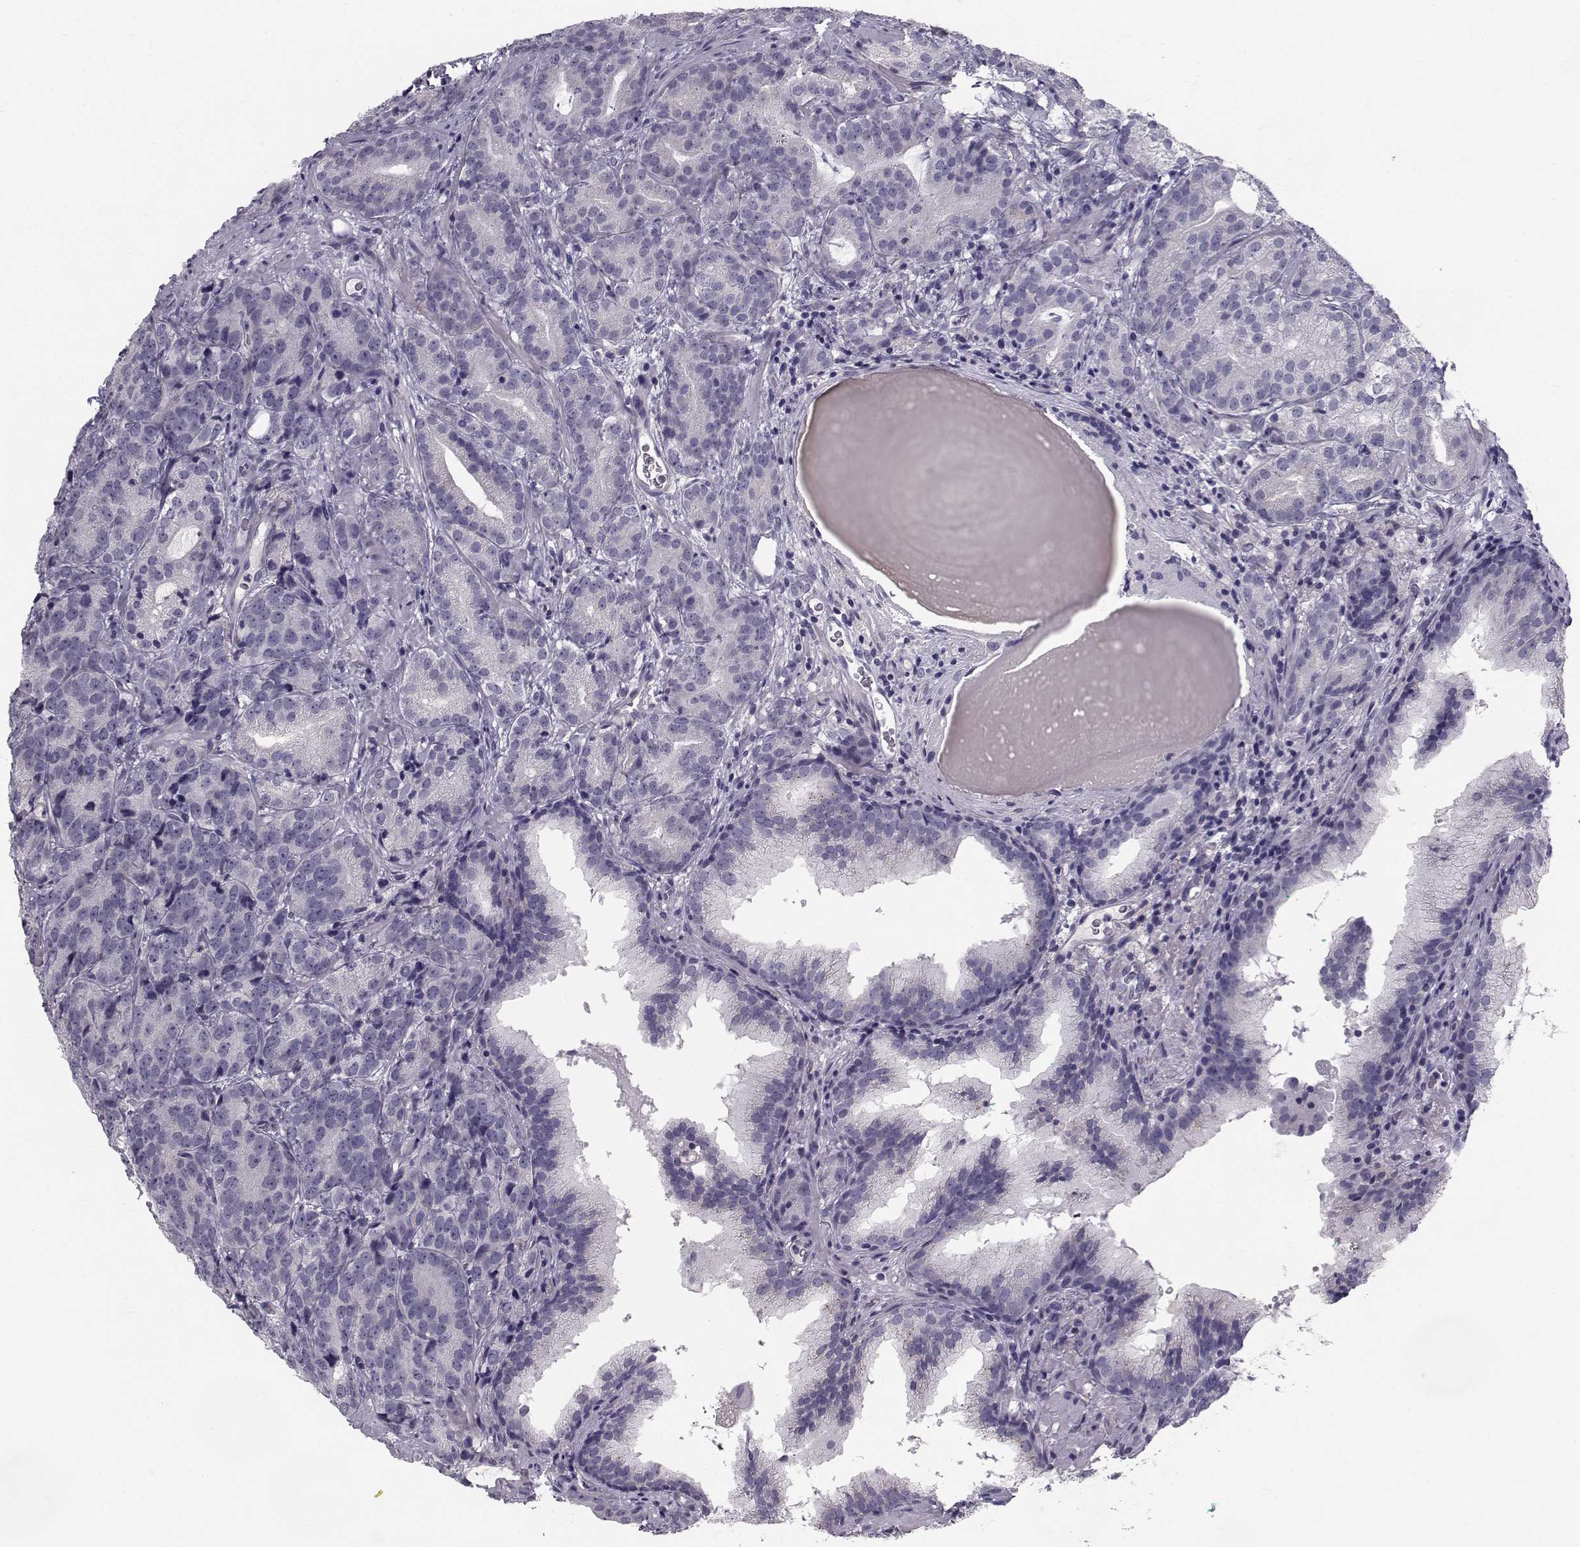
{"staining": {"intensity": "negative", "quantity": "none", "location": "none"}, "tissue": "prostate cancer", "cell_type": "Tumor cells", "image_type": "cancer", "snomed": [{"axis": "morphology", "description": "Adenocarcinoma, NOS"}, {"axis": "topography", "description": "Prostate"}], "caption": "There is no significant expression in tumor cells of prostate cancer.", "gene": "SPDYE4", "patient": {"sex": "male", "age": 71}}